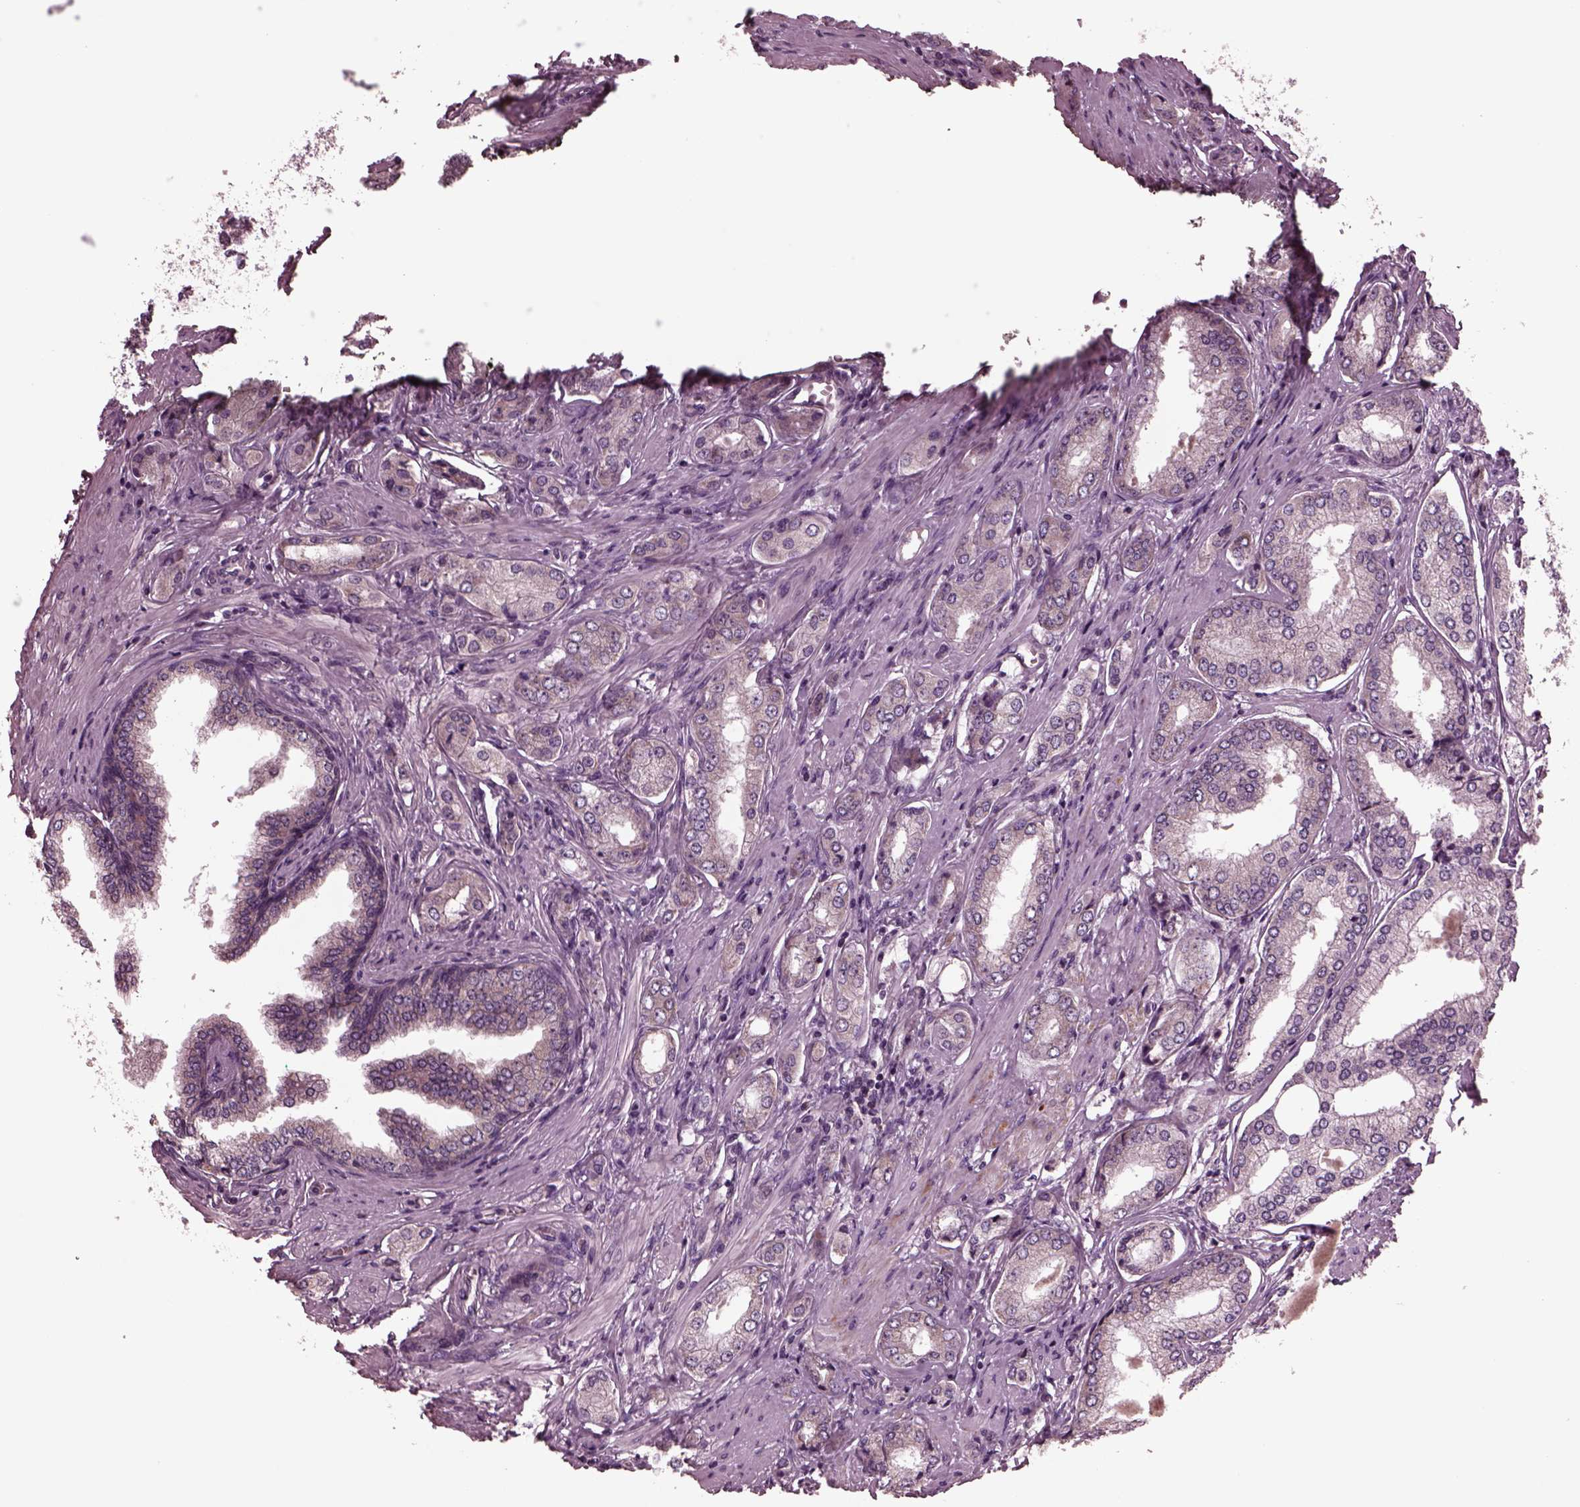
{"staining": {"intensity": "strong", "quantity": "<25%", "location": "cytoplasmic/membranous"}, "tissue": "prostate cancer", "cell_type": "Tumor cells", "image_type": "cancer", "snomed": [{"axis": "morphology", "description": "Adenocarcinoma, NOS"}, {"axis": "topography", "description": "Prostate"}], "caption": "This photomicrograph displays prostate cancer stained with immunohistochemistry to label a protein in brown. The cytoplasmic/membranous of tumor cells show strong positivity for the protein. Nuclei are counter-stained blue.", "gene": "AP4M1", "patient": {"sex": "male", "age": 63}}